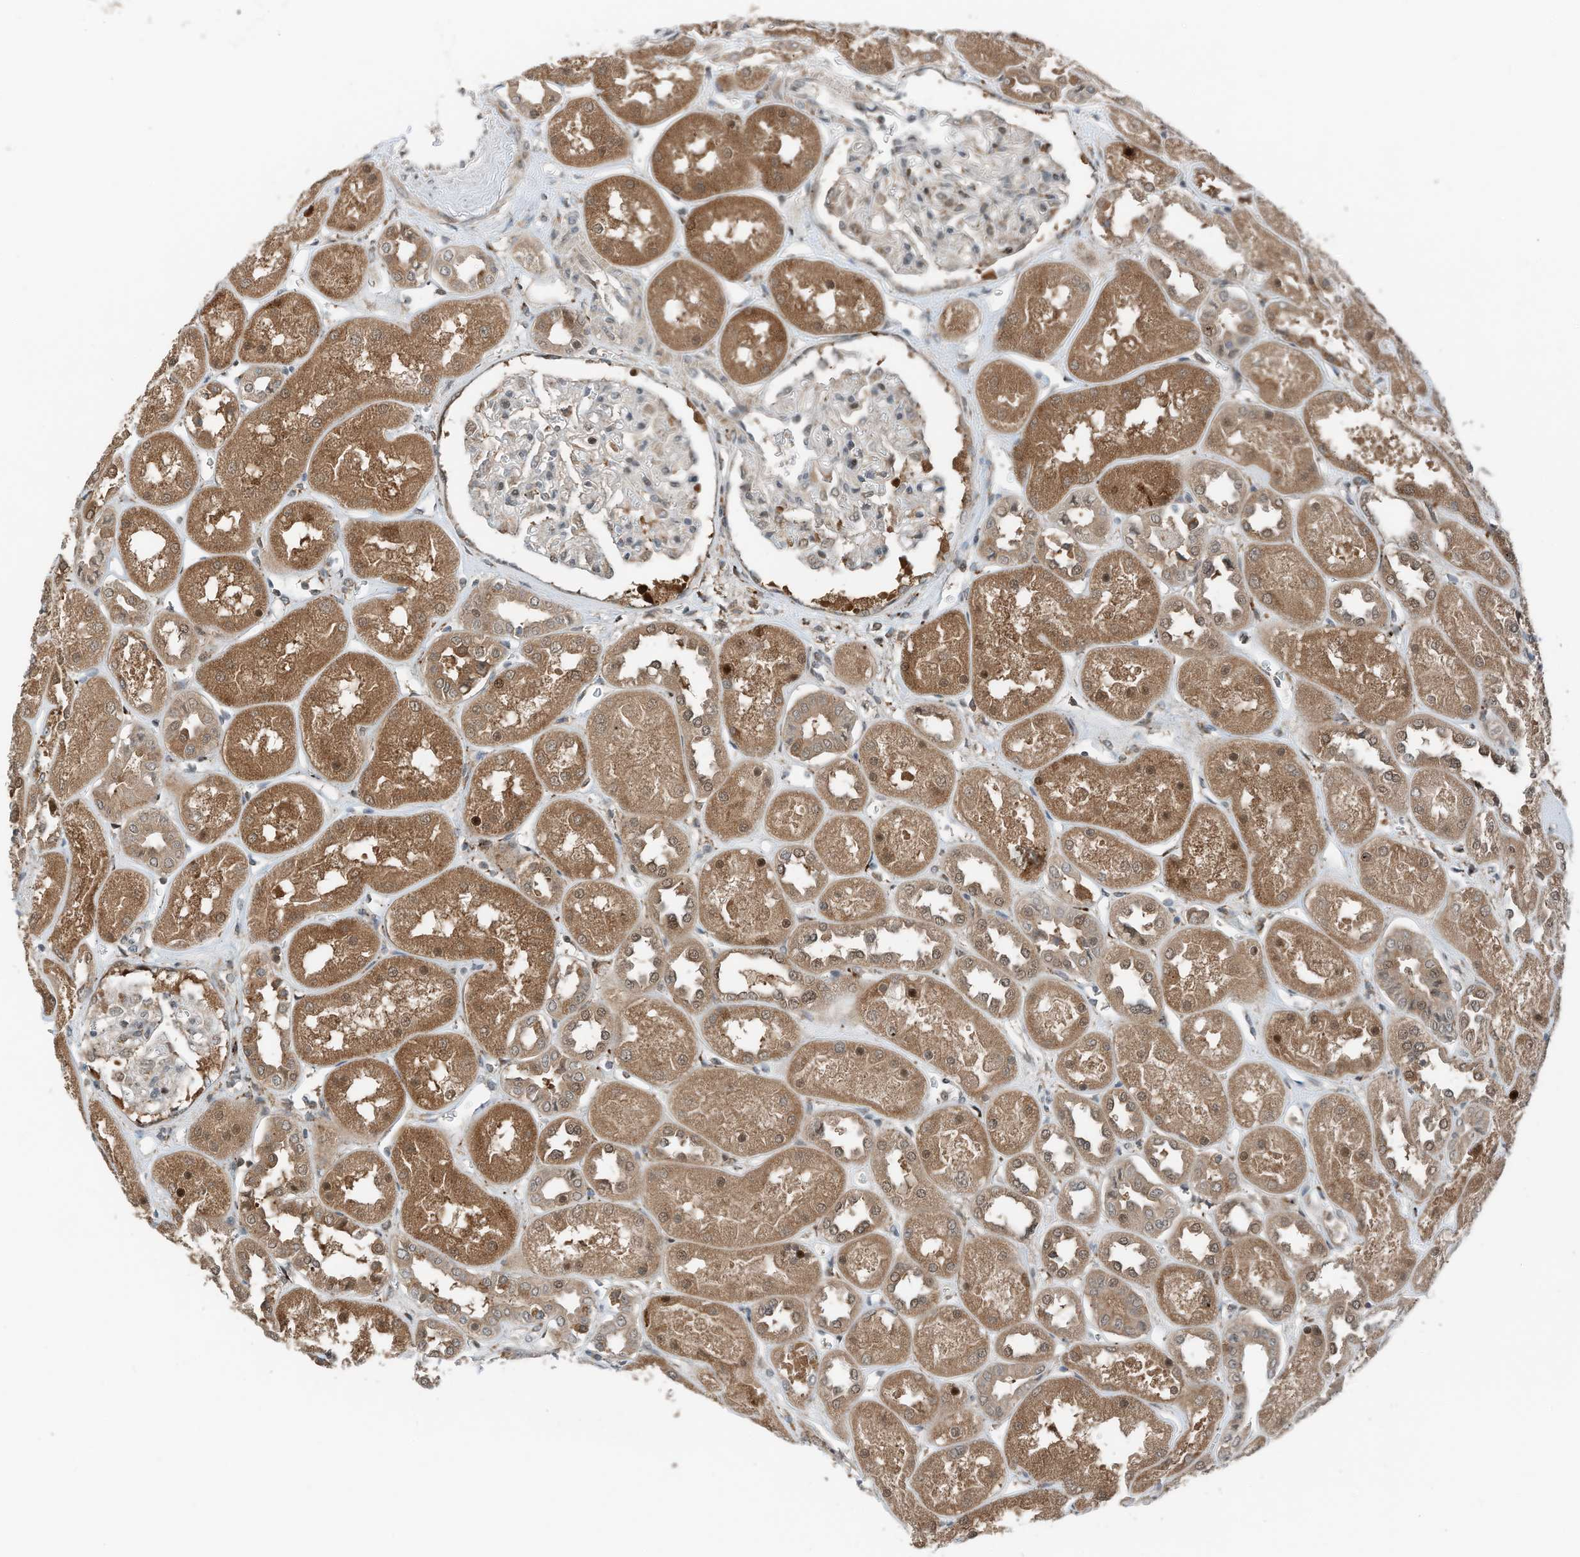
{"staining": {"intensity": "moderate", "quantity": "<25%", "location": "cytoplasmic/membranous,nuclear"}, "tissue": "kidney", "cell_type": "Cells in glomeruli", "image_type": "normal", "snomed": [{"axis": "morphology", "description": "Normal tissue, NOS"}, {"axis": "topography", "description": "Kidney"}], "caption": "Approximately <25% of cells in glomeruli in unremarkable human kidney exhibit moderate cytoplasmic/membranous,nuclear protein expression as visualized by brown immunohistochemical staining.", "gene": "RMND1", "patient": {"sex": "male", "age": 70}}